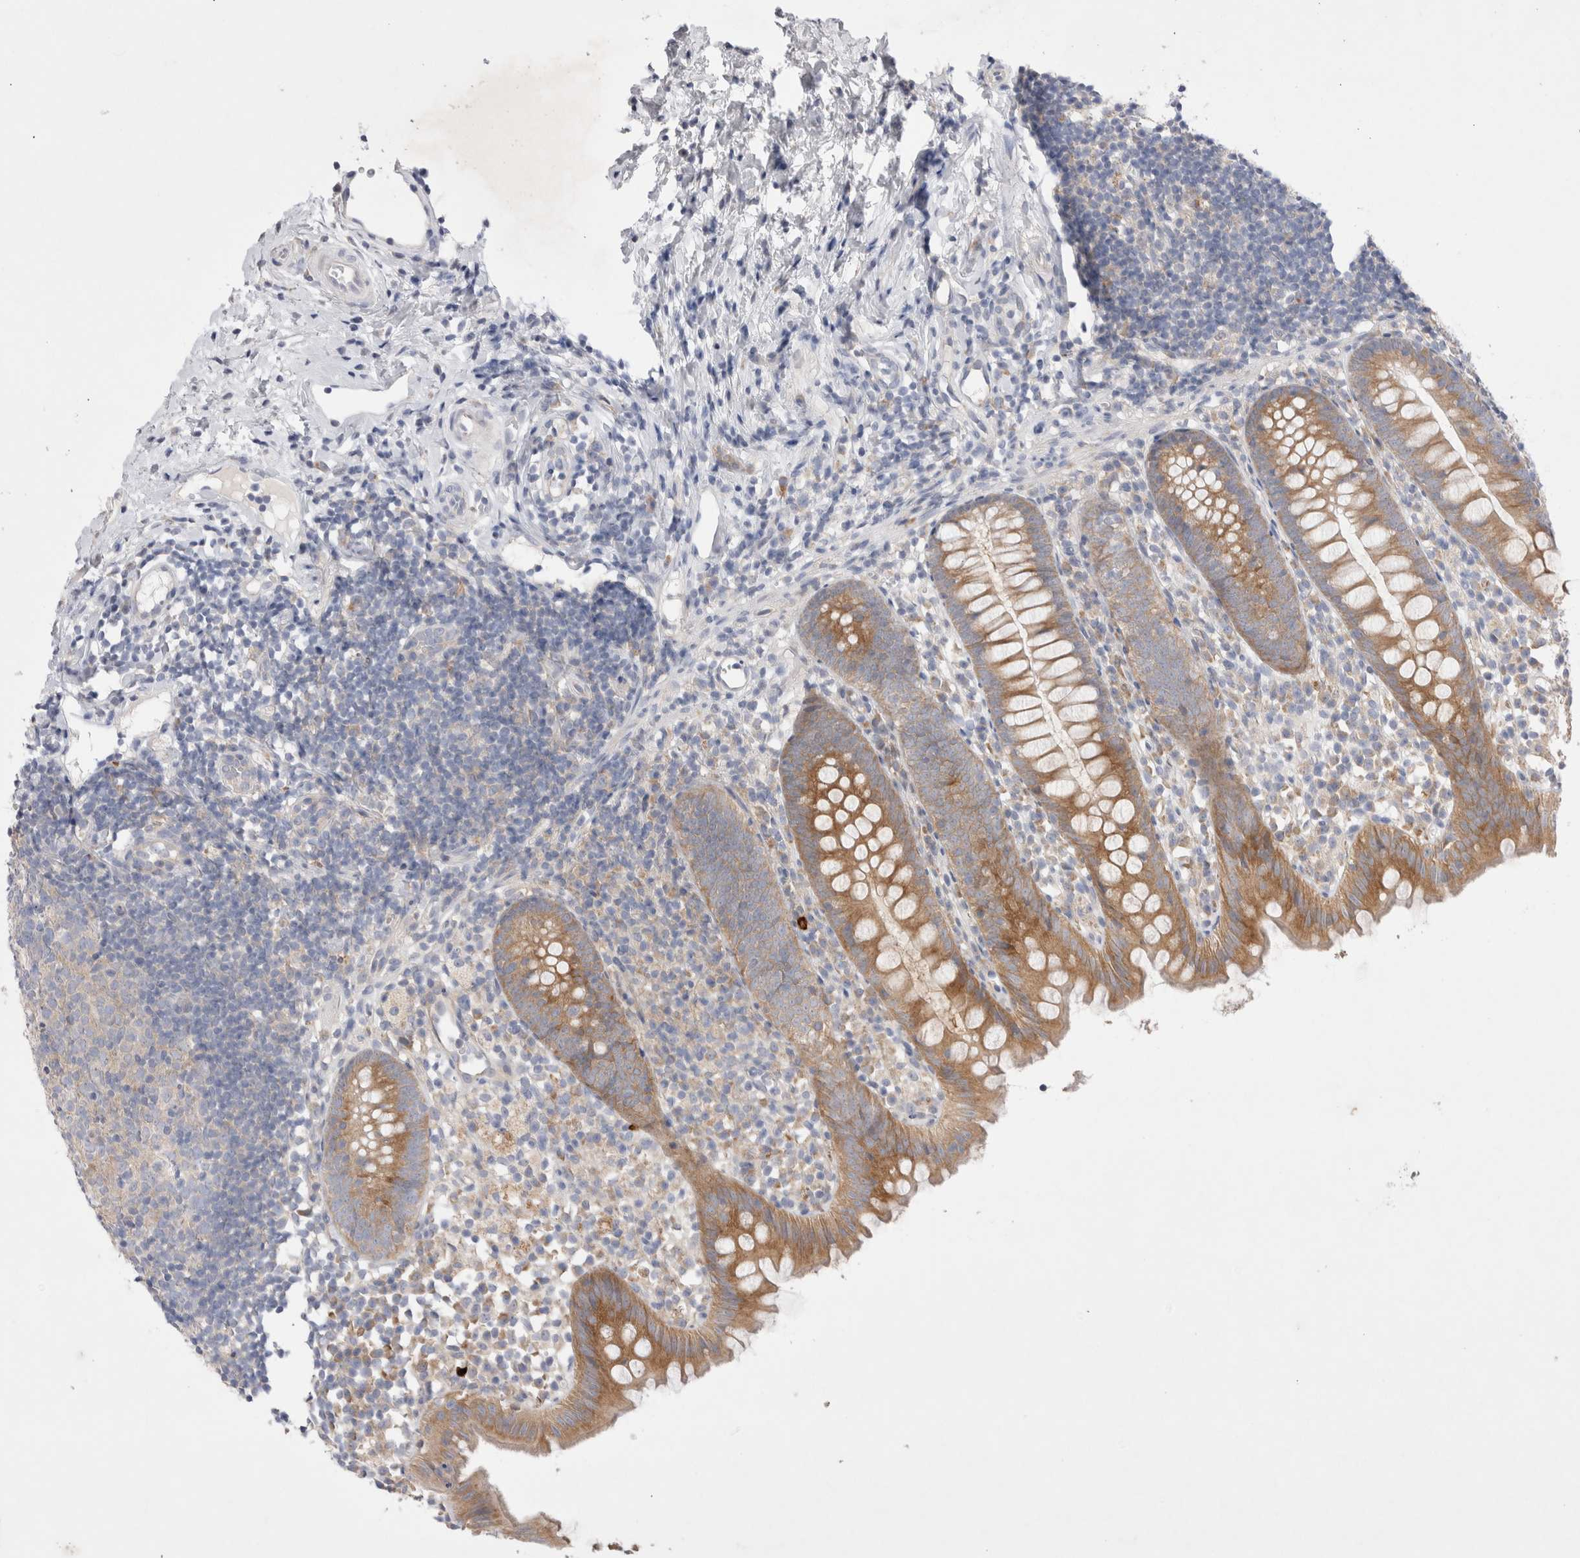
{"staining": {"intensity": "moderate", "quantity": ">75%", "location": "cytoplasmic/membranous"}, "tissue": "appendix", "cell_type": "Glandular cells", "image_type": "normal", "snomed": [{"axis": "morphology", "description": "Normal tissue, NOS"}, {"axis": "topography", "description": "Appendix"}], "caption": "Human appendix stained with a brown dye reveals moderate cytoplasmic/membranous positive staining in approximately >75% of glandular cells.", "gene": "RBM12B", "patient": {"sex": "female", "age": 20}}